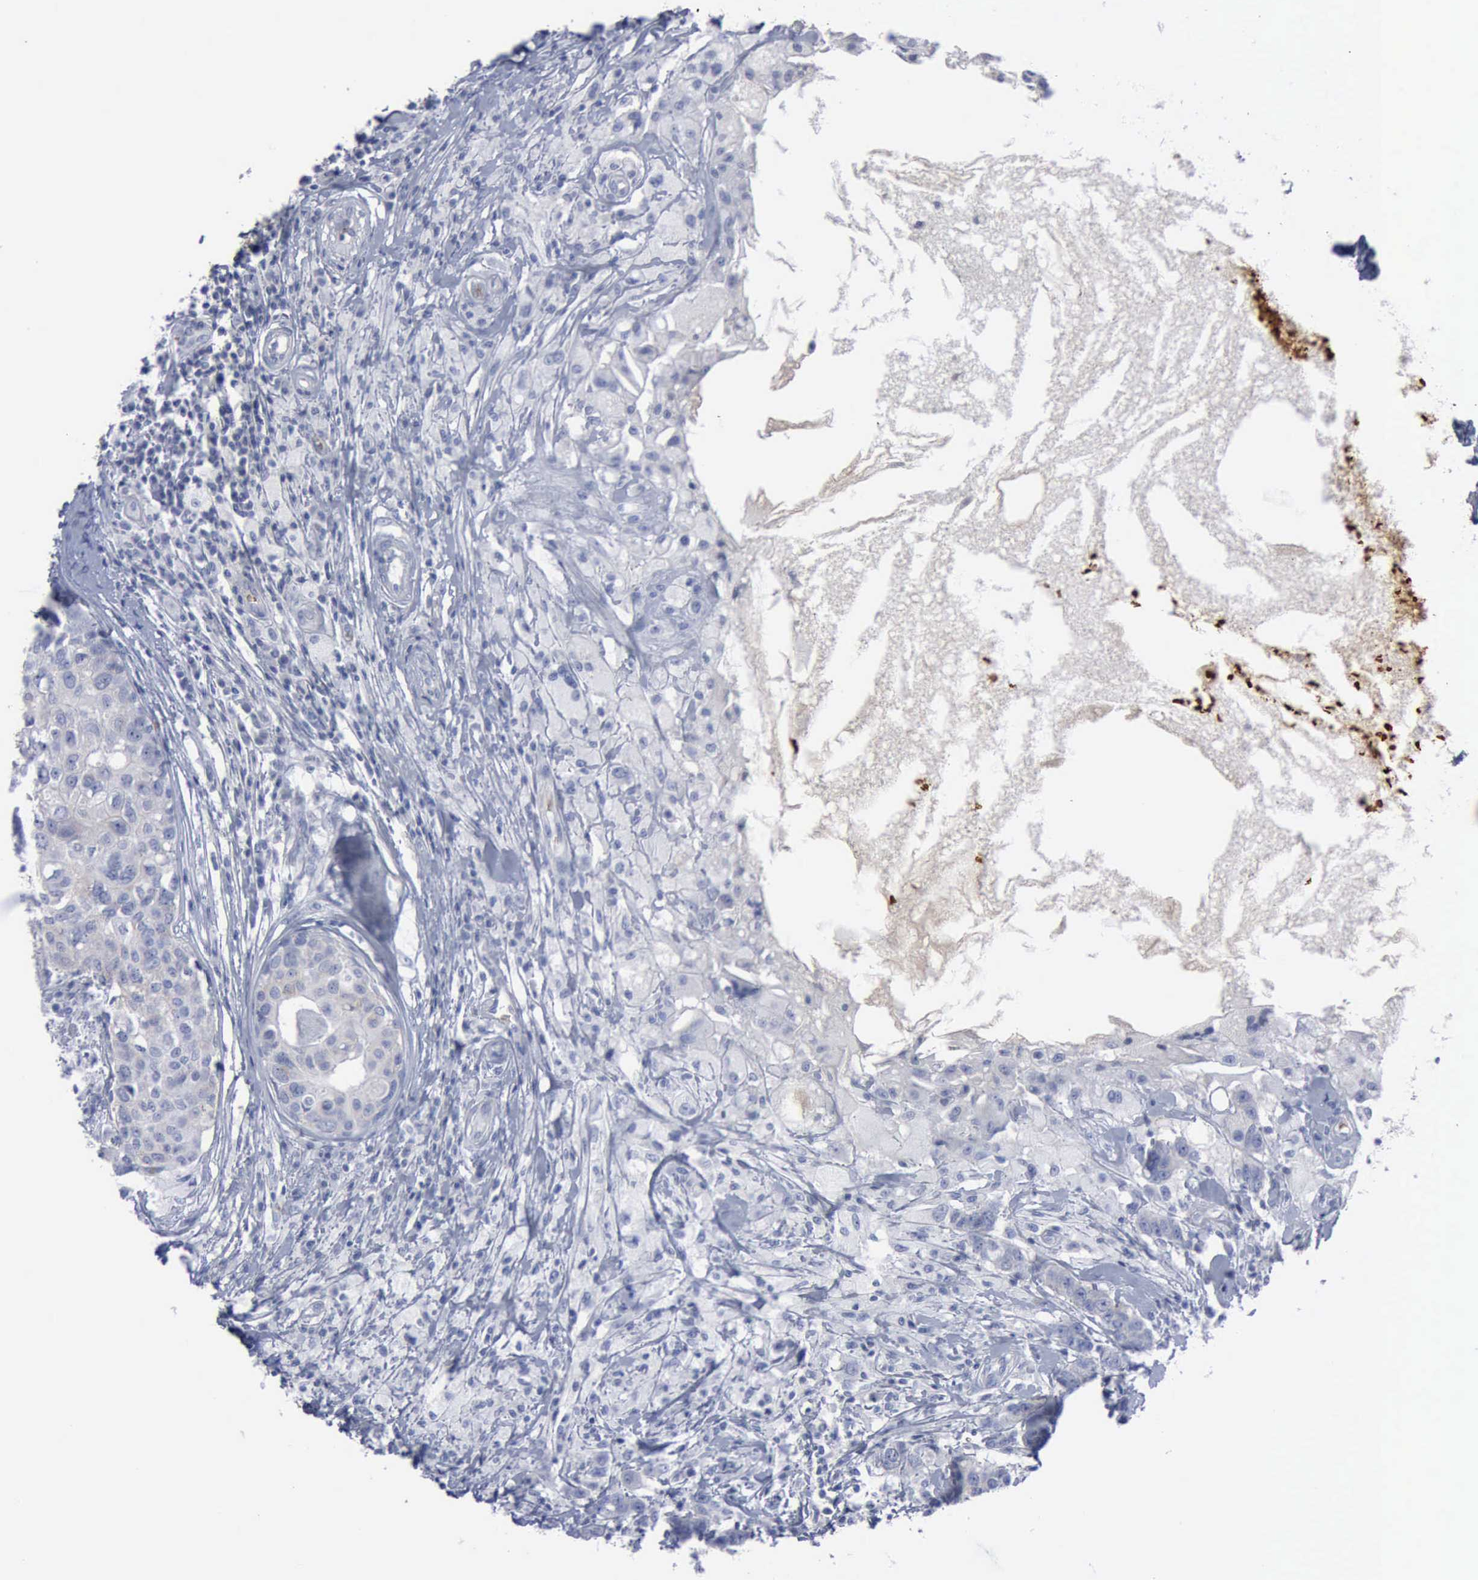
{"staining": {"intensity": "weak", "quantity": "25%-75%", "location": "cytoplasmic/membranous"}, "tissue": "breast cancer", "cell_type": "Tumor cells", "image_type": "cancer", "snomed": [{"axis": "morphology", "description": "Duct carcinoma"}, {"axis": "topography", "description": "Breast"}], "caption": "Protein expression analysis of human breast cancer (intraductal carcinoma) reveals weak cytoplasmic/membranous staining in about 25%-75% of tumor cells.", "gene": "TGFB1", "patient": {"sex": "female", "age": 27}}